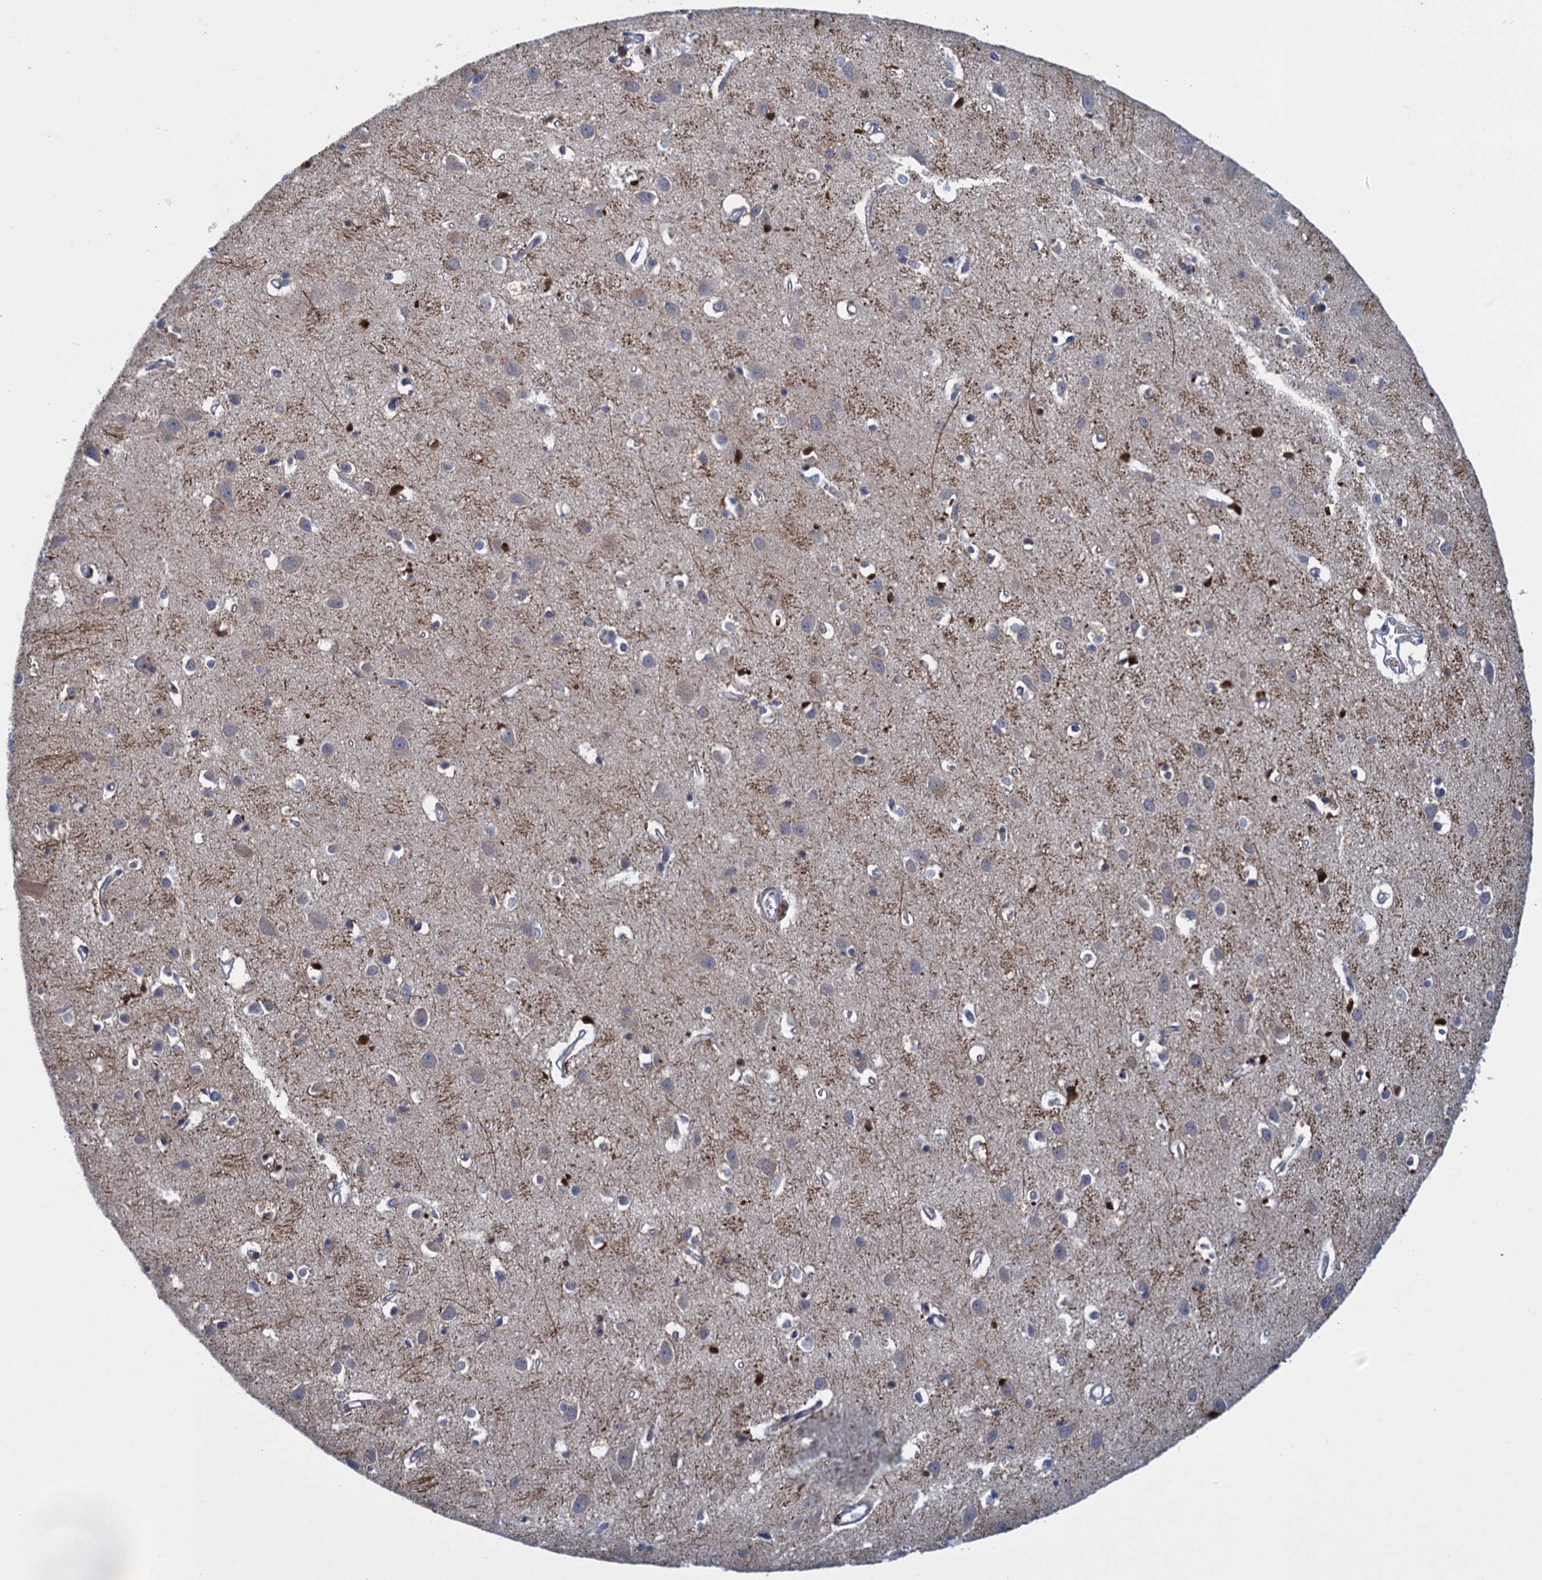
{"staining": {"intensity": "negative", "quantity": "none", "location": "none"}, "tissue": "cerebral cortex", "cell_type": "Endothelial cells", "image_type": "normal", "snomed": [{"axis": "morphology", "description": "Normal tissue, NOS"}, {"axis": "topography", "description": "Cerebral cortex"}], "caption": "An immunohistochemistry (IHC) image of normal cerebral cortex is shown. There is no staining in endothelial cells of cerebral cortex.", "gene": "SCEL", "patient": {"sex": "female", "age": 64}}